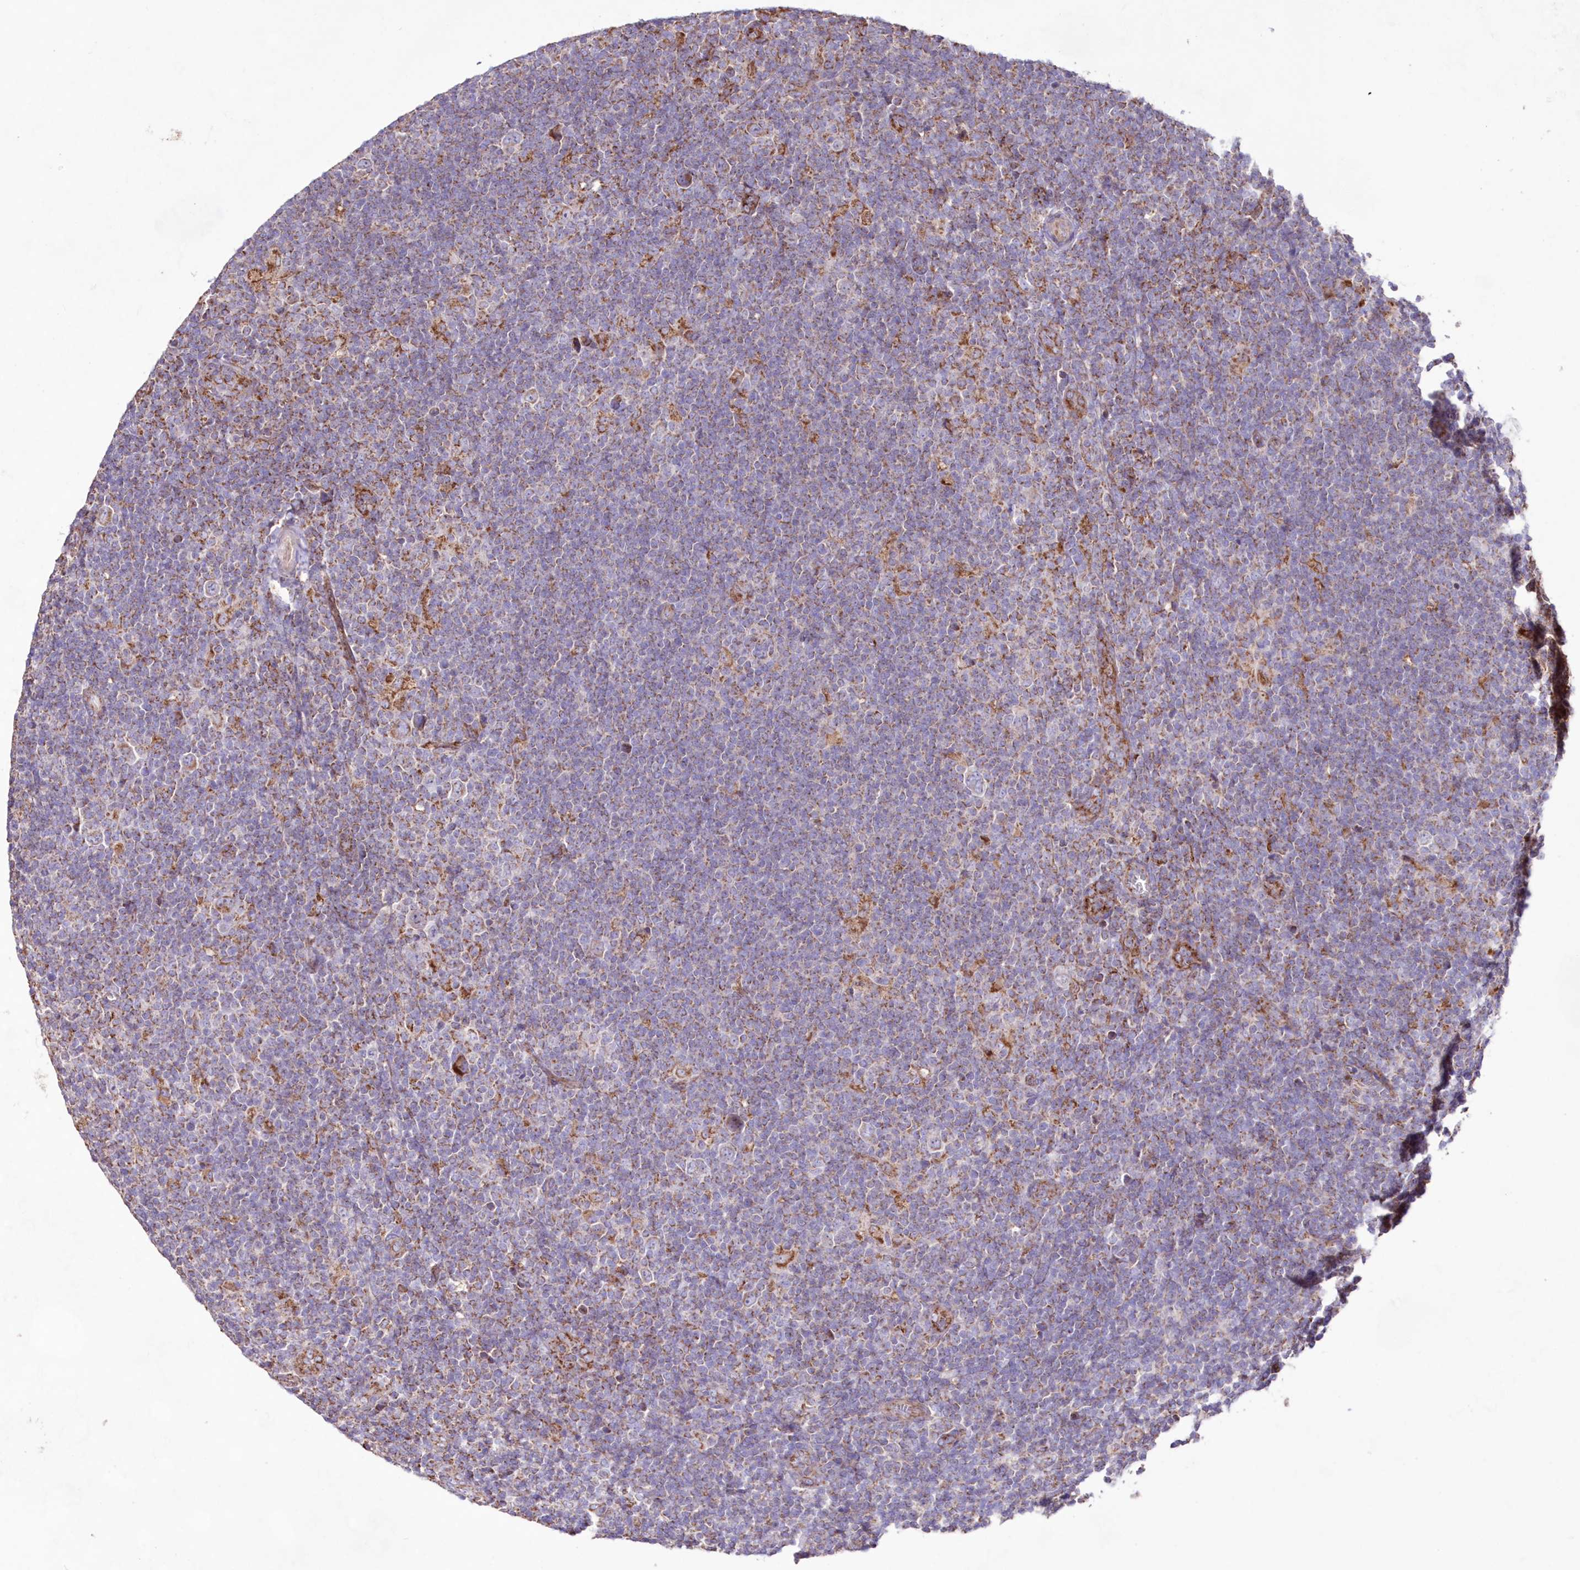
{"staining": {"intensity": "moderate", "quantity": "<25%", "location": "cytoplasmic/membranous"}, "tissue": "lymphoma", "cell_type": "Tumor cells", "image_type": "cancer", "snomed": [{"axis": "morphology", "description": "Hodgkin's disease, NOS"}, {"axis": "topography", "description": "Lymph node"}], "caption": "Protein analysis of lymphoma tissue displays moderate cytoplasmic/membranous expression in about <25% of tumor cells.", "gene": "HADHB", "patient": {"sex": "female", "age": 57}}